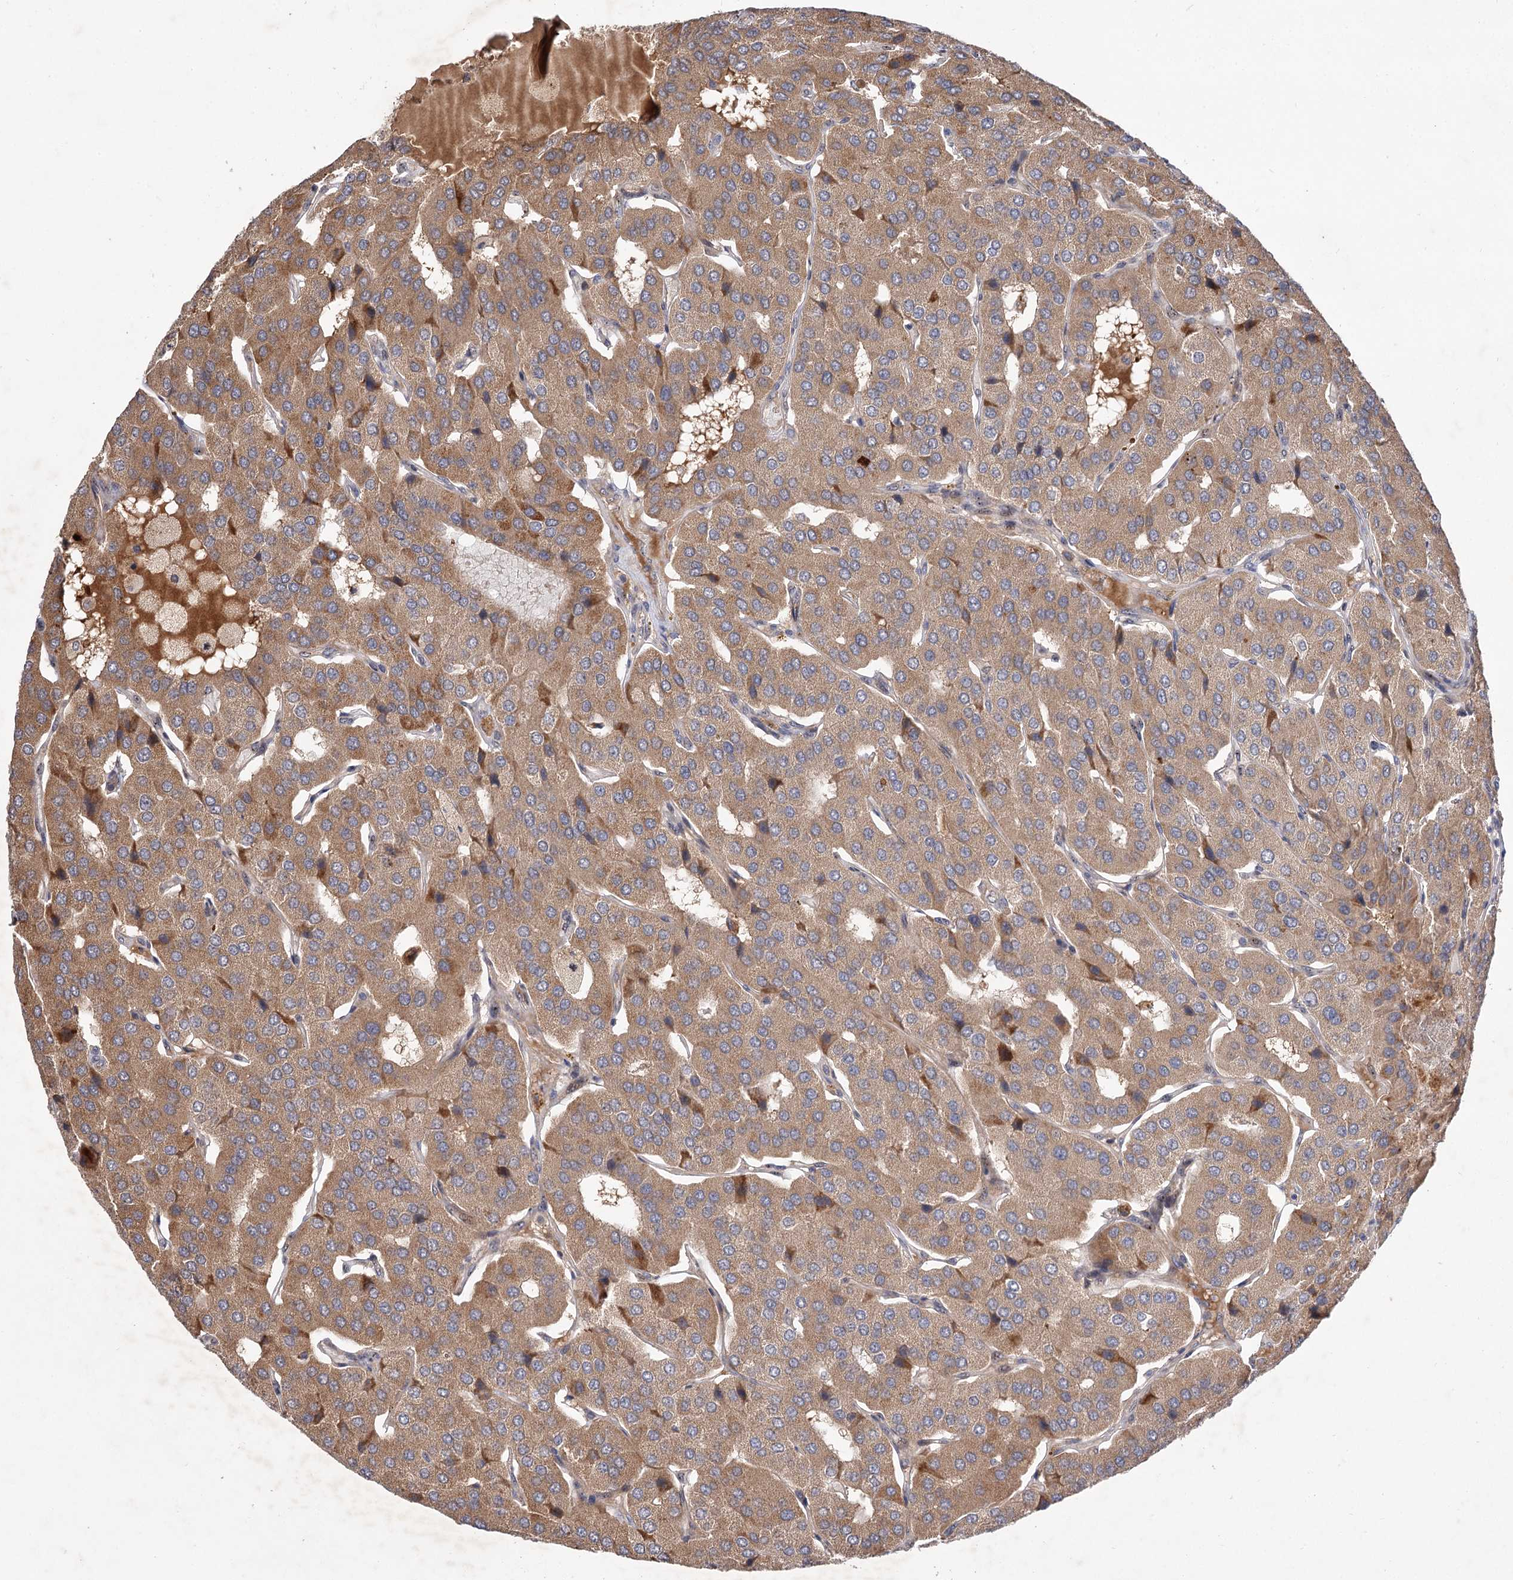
{"staining": {"intensity": "moderate", "quantity": ">75%", "location": "cytoplasmic/membranous"}, "tissue": "parathyroid gland", "cell_type": "Glandular cells", "image_type": "normal", "snomed": [{"axis": "morphology", "description": "Normal tissue, NOS"}, {"axis": "morphology", "description": "Adenoma, NOS"}, {"axis": "topography", "description": "Parathyroid gland"}], "caption": "This micrograph displays immunohistochemistry staining of unremarkable parathyroid gland, with medium moderate cytoplasmic/membranous staining in about >75% of glandular cells.", "gene": "FBXW8", "patient": {"sex": "female", "age": 86}}